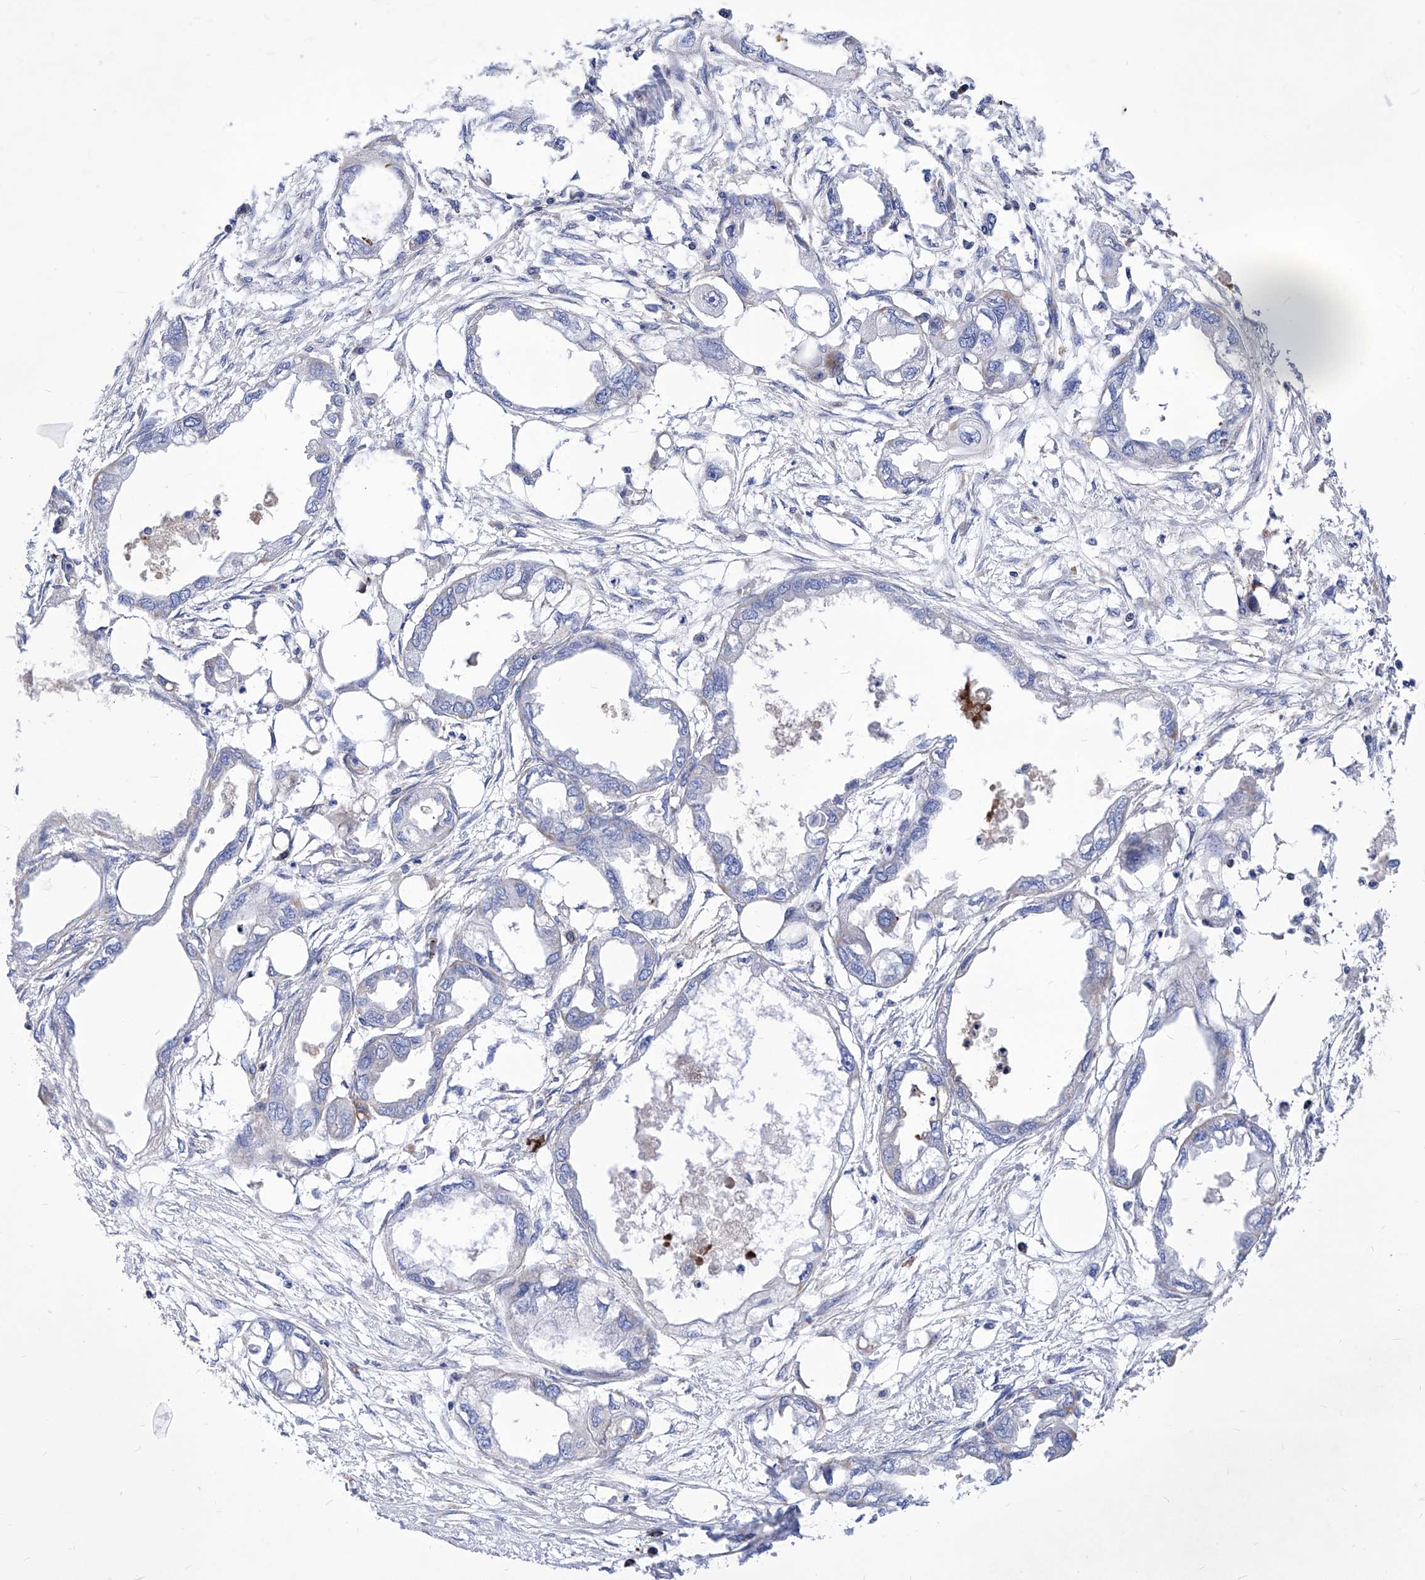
{"staining": {"intensity": "negative", "quantity": "none", "location": "none"}, "tissue": "endometrial cancer", "cell_type": "Tumor cells", "image_type": "cancer", "snomed": [{"axis": "morphology", "description": "Adenocarcinoma, NOS"}, {"axis": "morphology", "description": "Adenocarcinoma, metastatic, NOS"}, {"axis": "topography", "description": "Adipose tissue"}, {"axis": "topography", "description": "Endometrium"}], "caption": "High magnification brightfield microscopy of endometrial adenocarcinoma stained with DAB (3,3'-diaminobenzidine) (brown) and counterstained with hematoxylin (blue): tumor cells show no significant staining.", "gene": "HRNR", "patient": {"sex": "female", "age": 67}}